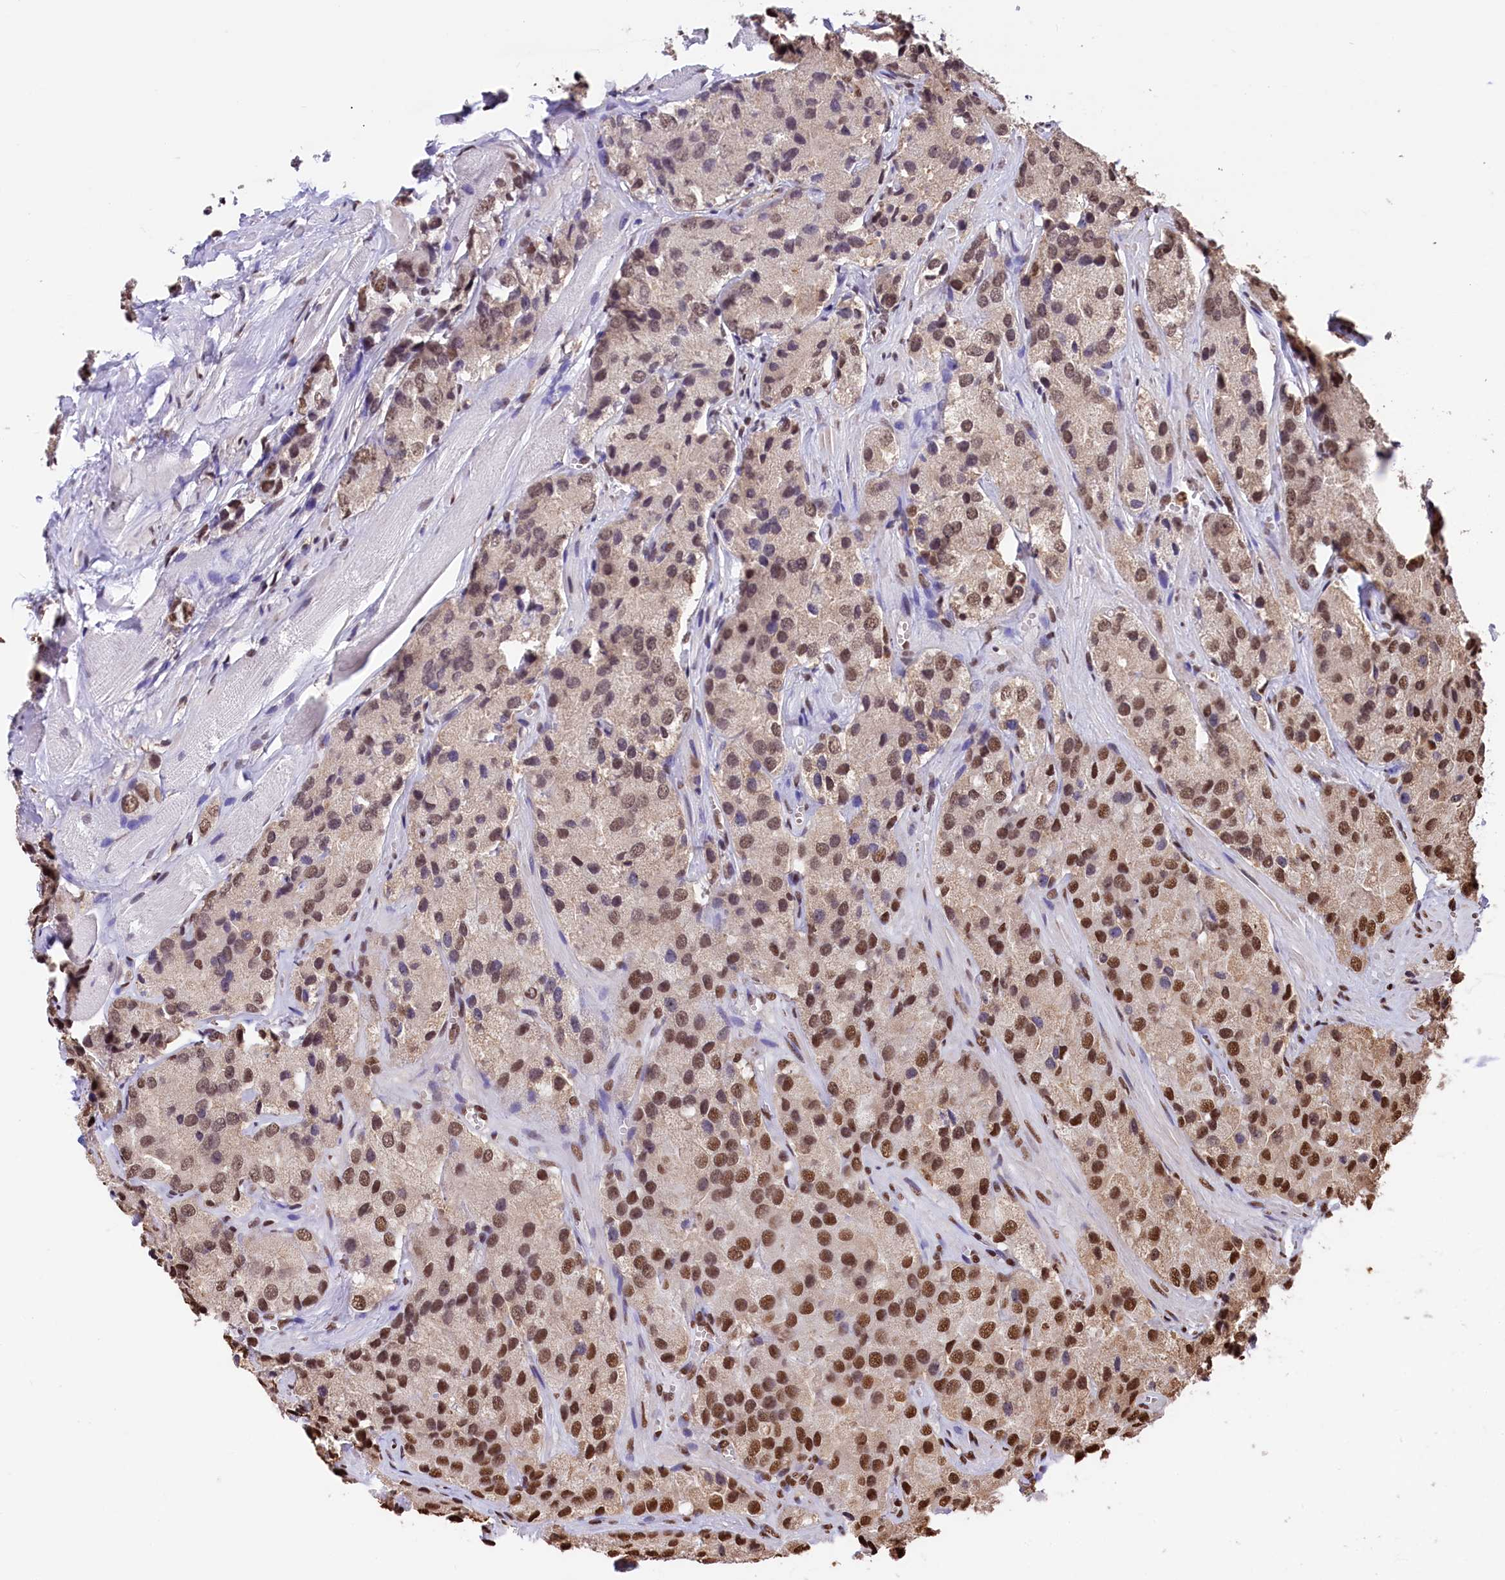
{"staining": {"intensity": "strong", "quantity": ">75%", "location": "nuclear"}, "tissue": "prostate cancer", "cell_type": "Tumor cells", "image_type": "cancer", "snomed": [{"axis": "morphology", "description": "Adenocarcinoma, High grade"}, {"axis": "topography", "description": "Prostate"}], "caption": "IHC image of human prostate cancer (adenocarcinoma (high-grade)) stained for a protein (brown), which demonstrates high levels of strong nuclear positivity in about >75% of tumor cells.", "gene": "SNRPD2", "patient": {"sex": "male", "age": 66}}